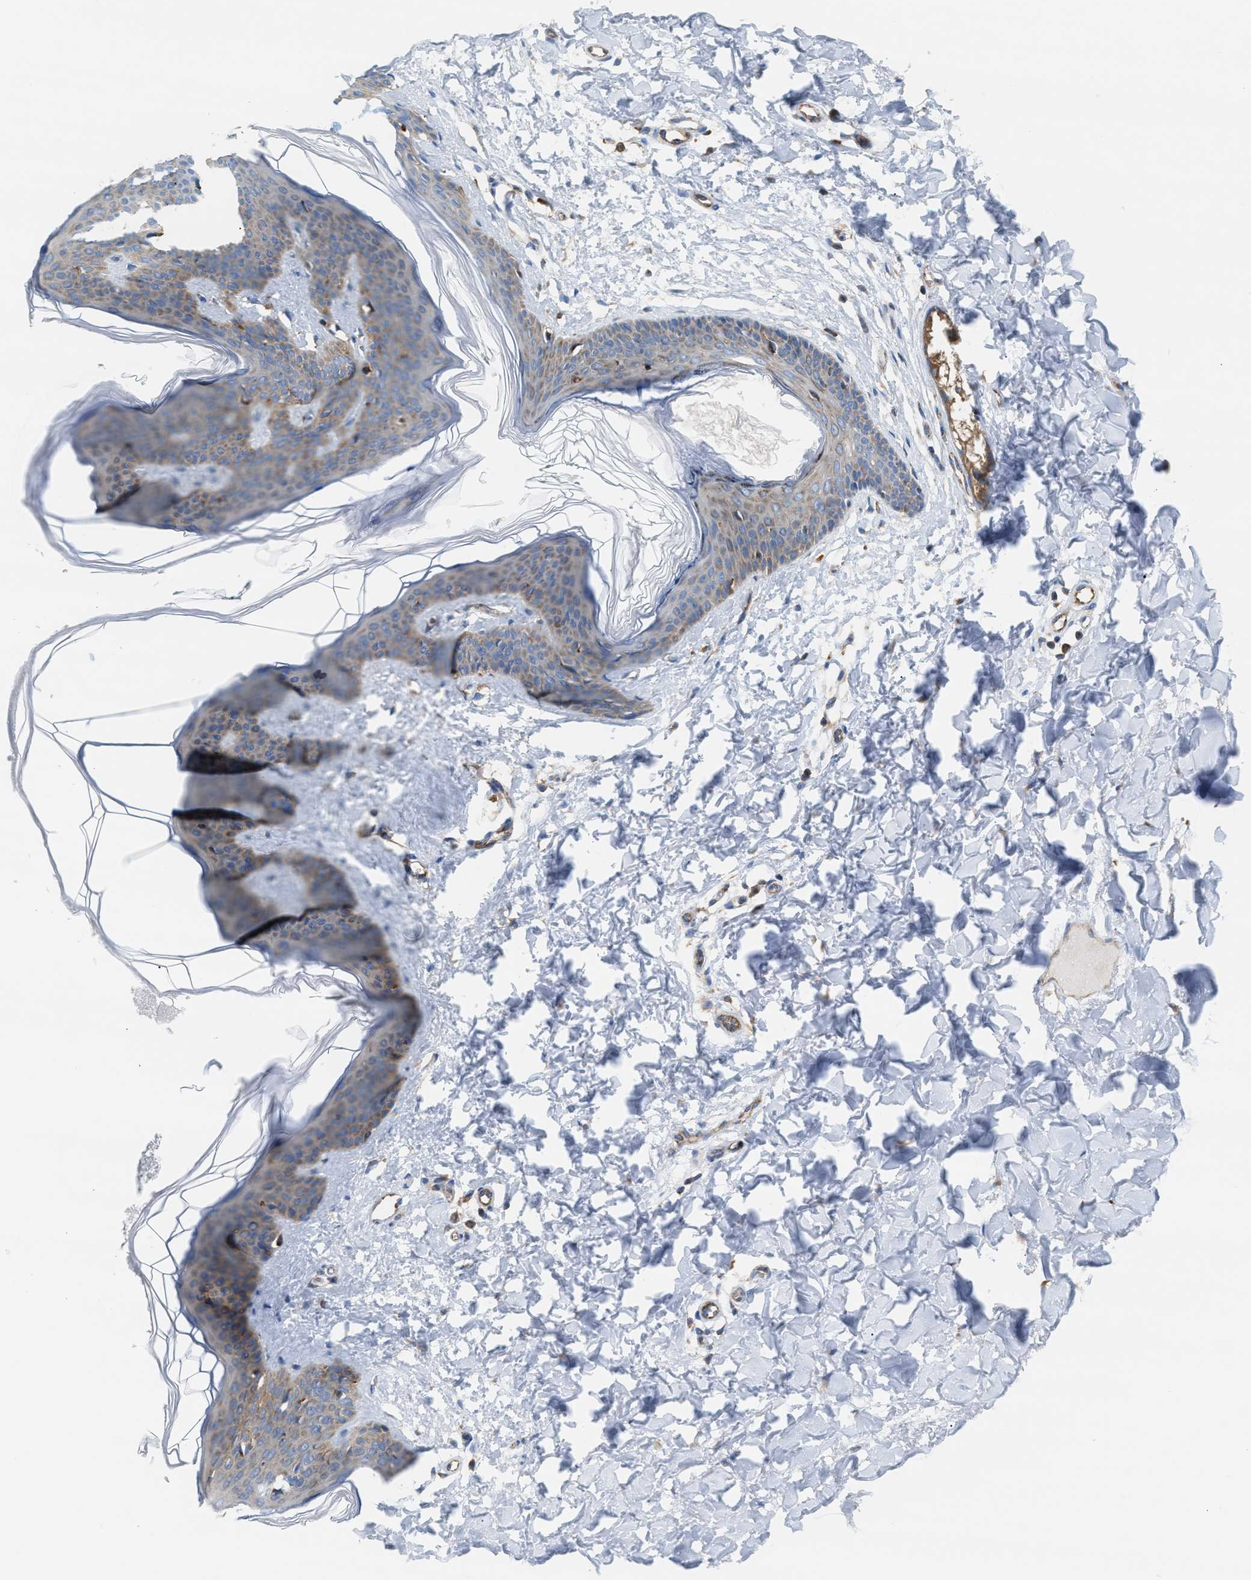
{"staining": {"intensity": "moderate", "quantity": ">75%", "location": "cytoplasmic/membranous"}, "tissue": "skin", "cell_type": "Fibroblasts", "image_type": "normal", "snomed": [{"axis": "morphology", "description": "Normal tissue, NOS"}, {"axis": "topography", "description": "Skin"}], "caption": "Skin was stained to show a protein in brown. There is medium levels of moderate cytoplasmic/membranous staining in about >75% of fibroblasts. (DAB IHC, brown staining for protein, blue staining for nuclei).", "gene": "TBC1D15", "patient": {"sex": "female", "age": 17}}